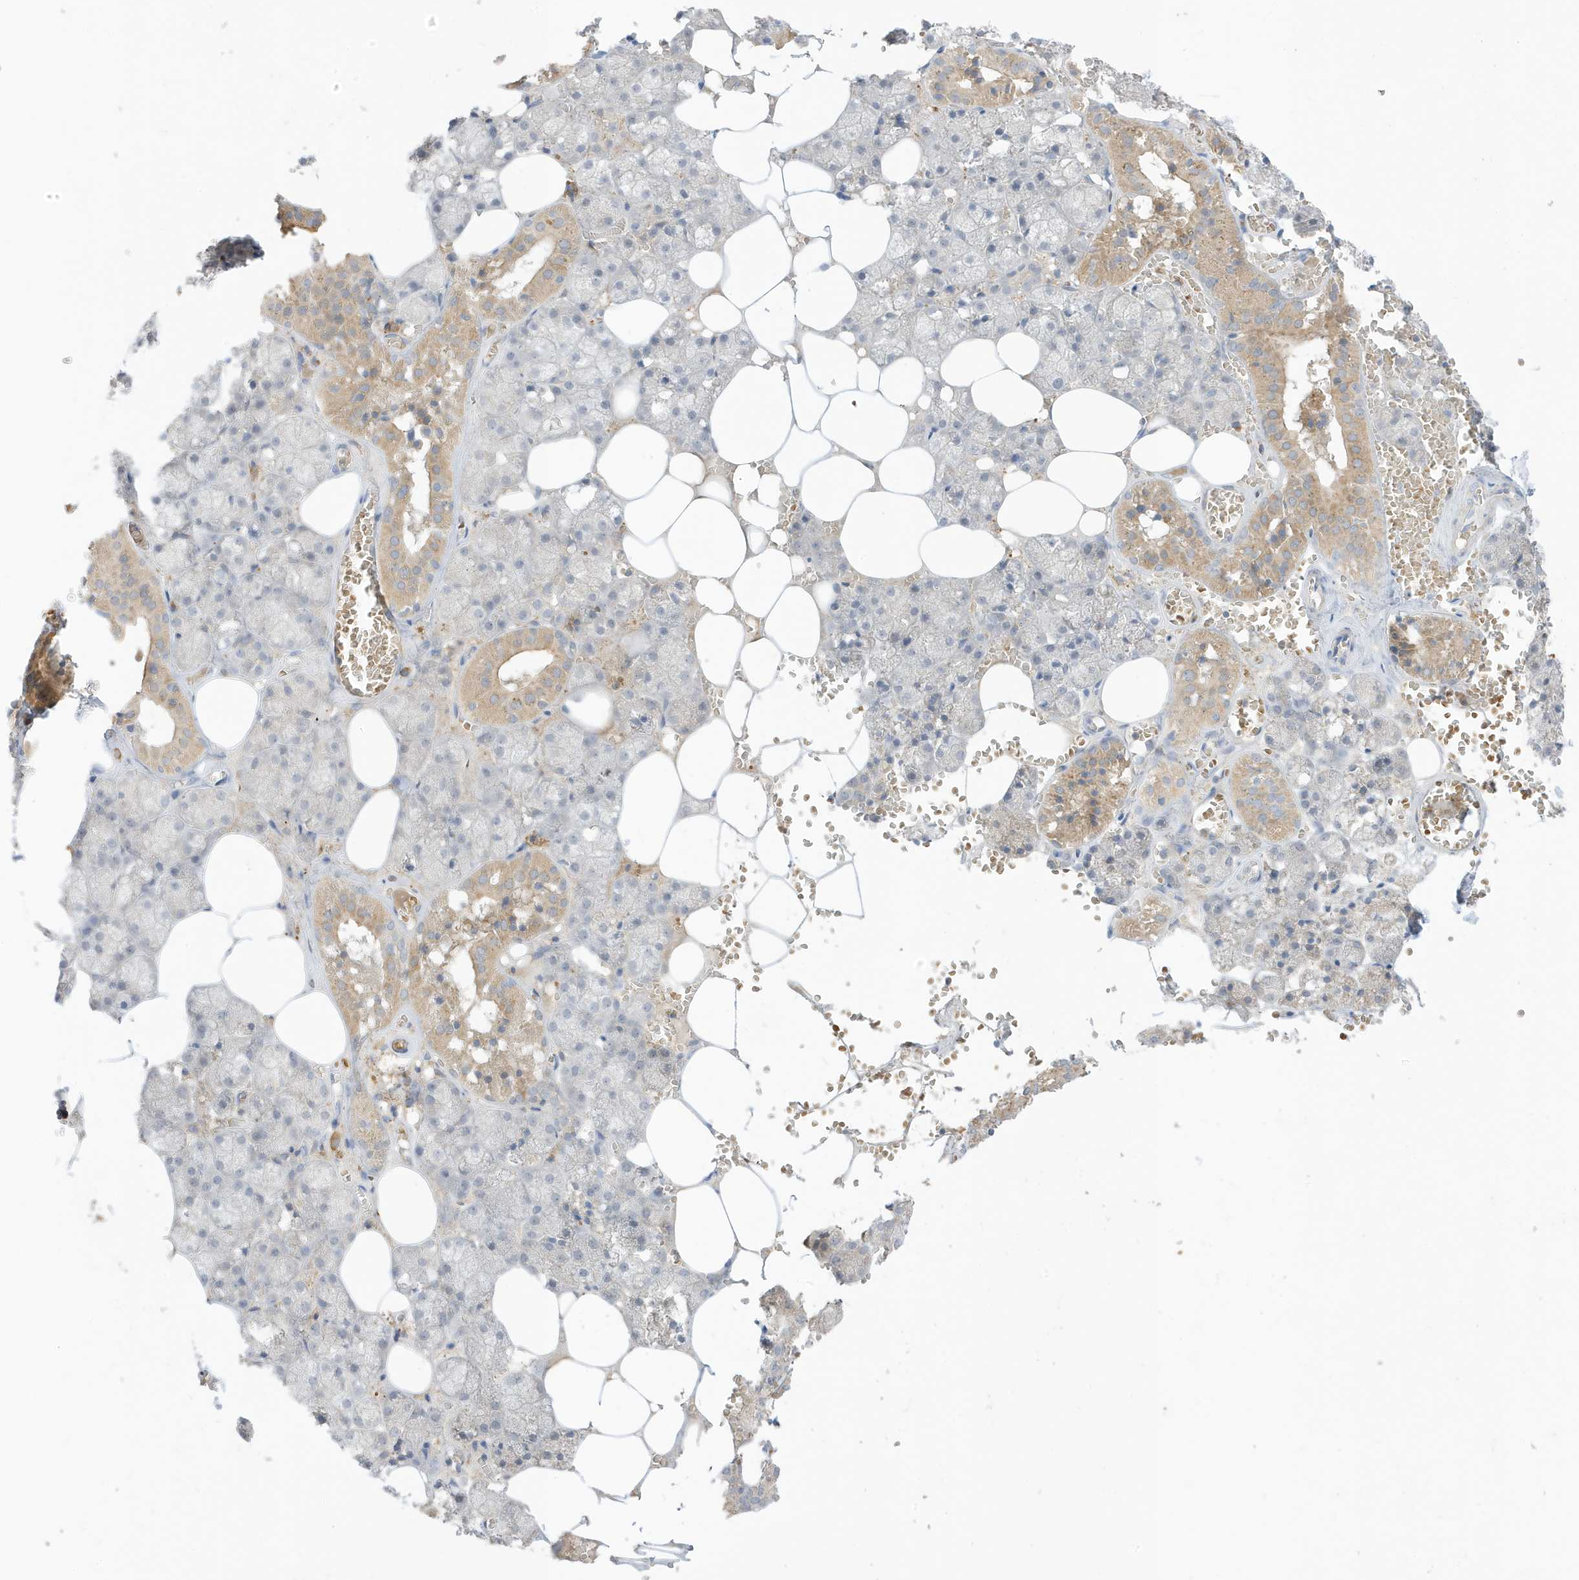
{"staining": {"intensity": "moderate", "quantity": "25%-75%", "location": "cytoplasmic/membranous"}, "tissue": "salivary gland", "cell_type": "Glandular cells", "image_type": "normal", "snomed": [{"axis": "morphology", "description": "Normal tissue, NOS"}, {"axis": "topography", "description": "Salivary gland"}], "caption": "Immunohistochemical staining of benign salivary gland exhibits moderate cytoplasmic/membranous protein staining in about 25%-75% of glandular cells.", "gene": "NPPC", "patient": {"sex": "male", "age": 62}}